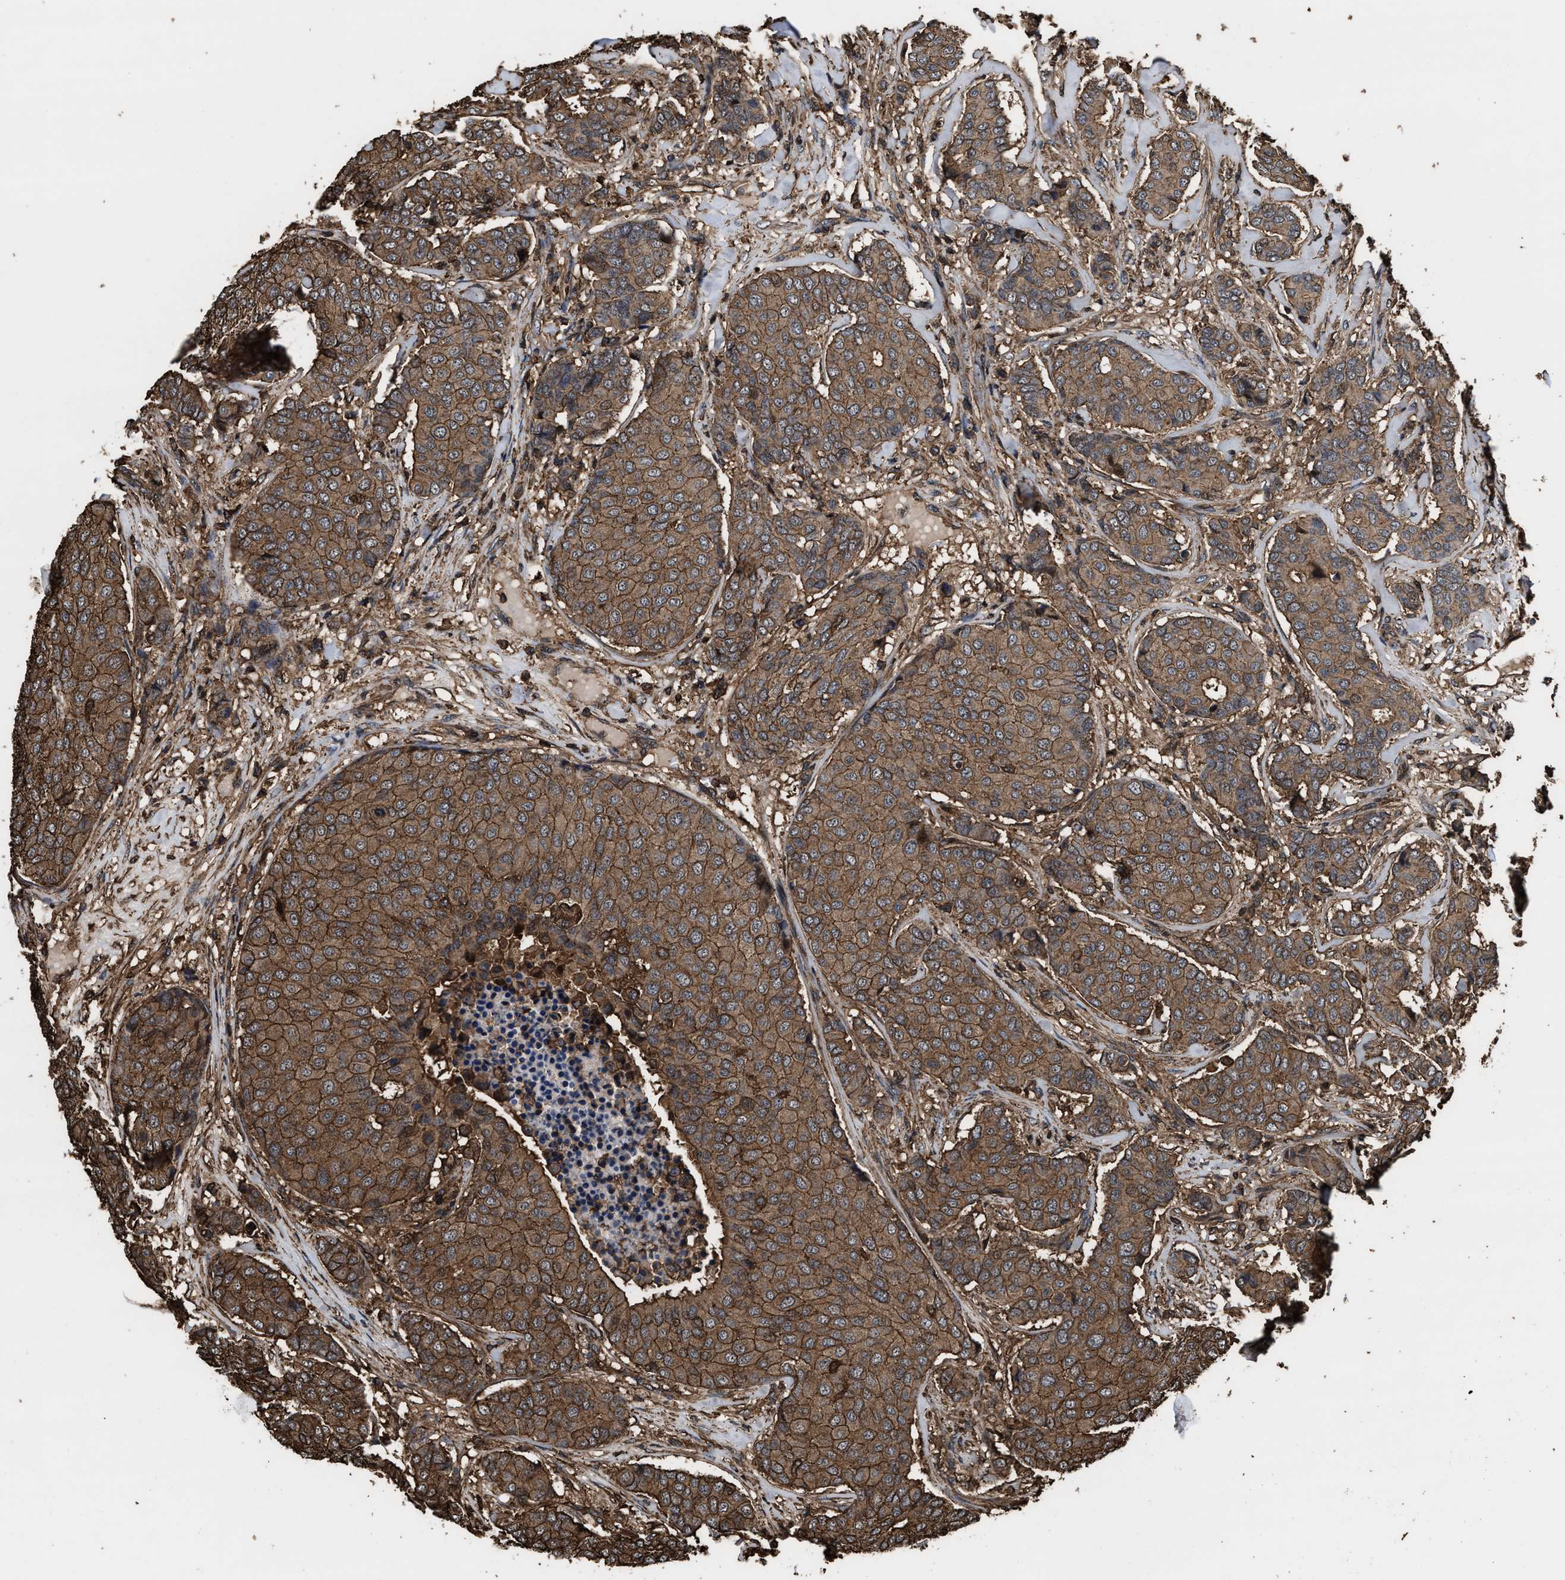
{"staining": {"intensity": "moderate", "quantity": ">75%", "location": "cytoplasmic/membranous"}, "tissue": "breast cancer", "cell_type": "Tumor cells", "image_type": "cancer", "snomed": [{"axis": "morphology", "description": "Duct carcinoma"}, {"axis": "topography", "description": "Breast"}], "caption": "An IHC micrograph of neoplastic tissue is shown. Protein staining in brown highlights moderate cytoplasmic/membranous positivity in breast cancer (invasive ductal carcinoma) within tumor cells. (DAB = brown stain, brightfield microscopy at high magnification).", "gene": "KBTBD2", "patient": {"sex": "female", "age": 75}}